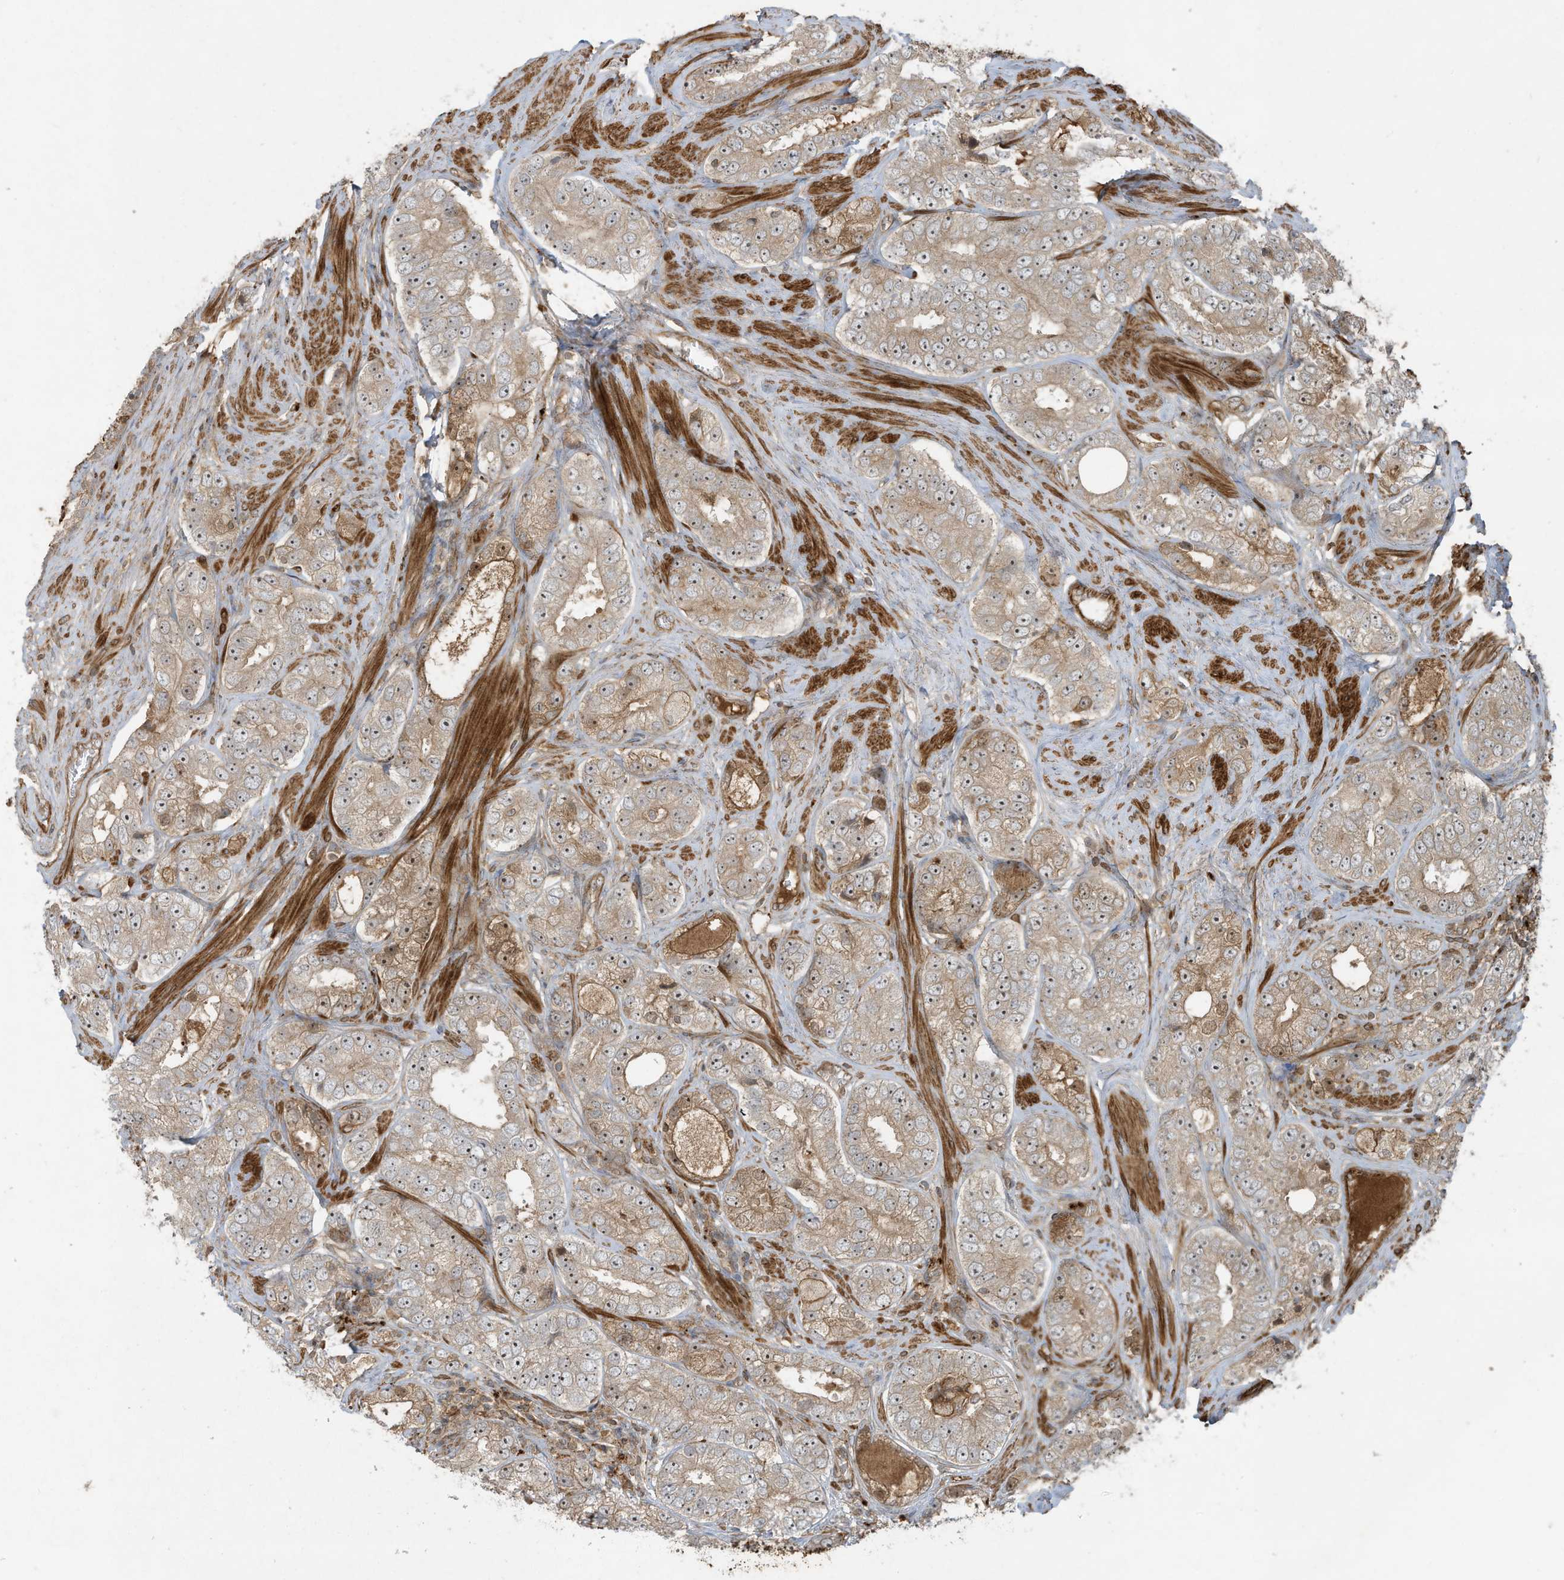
{"staining": {"intensity": "moderate", "quantity": ">75%", "location": "cytoplasmic/membranous"}, "tissue": "prostate cancer", "cell_type": "Tumor cells", "image_type": "cancer", "snomed": [{"axis": "morphology", "description": "Adenocarcinoma, High grade"}, {"axis": "topography", "description": "Prostate"}], "caption": "Protein positivity by IHC exhibits moderate cytoplasmic/membranous expression in approximately >75% of tumor cells in adenocarcinoma (high-grade) (prostate).", "gene": "DDIT4", "patient": {"sex": "male", "age": 56}}